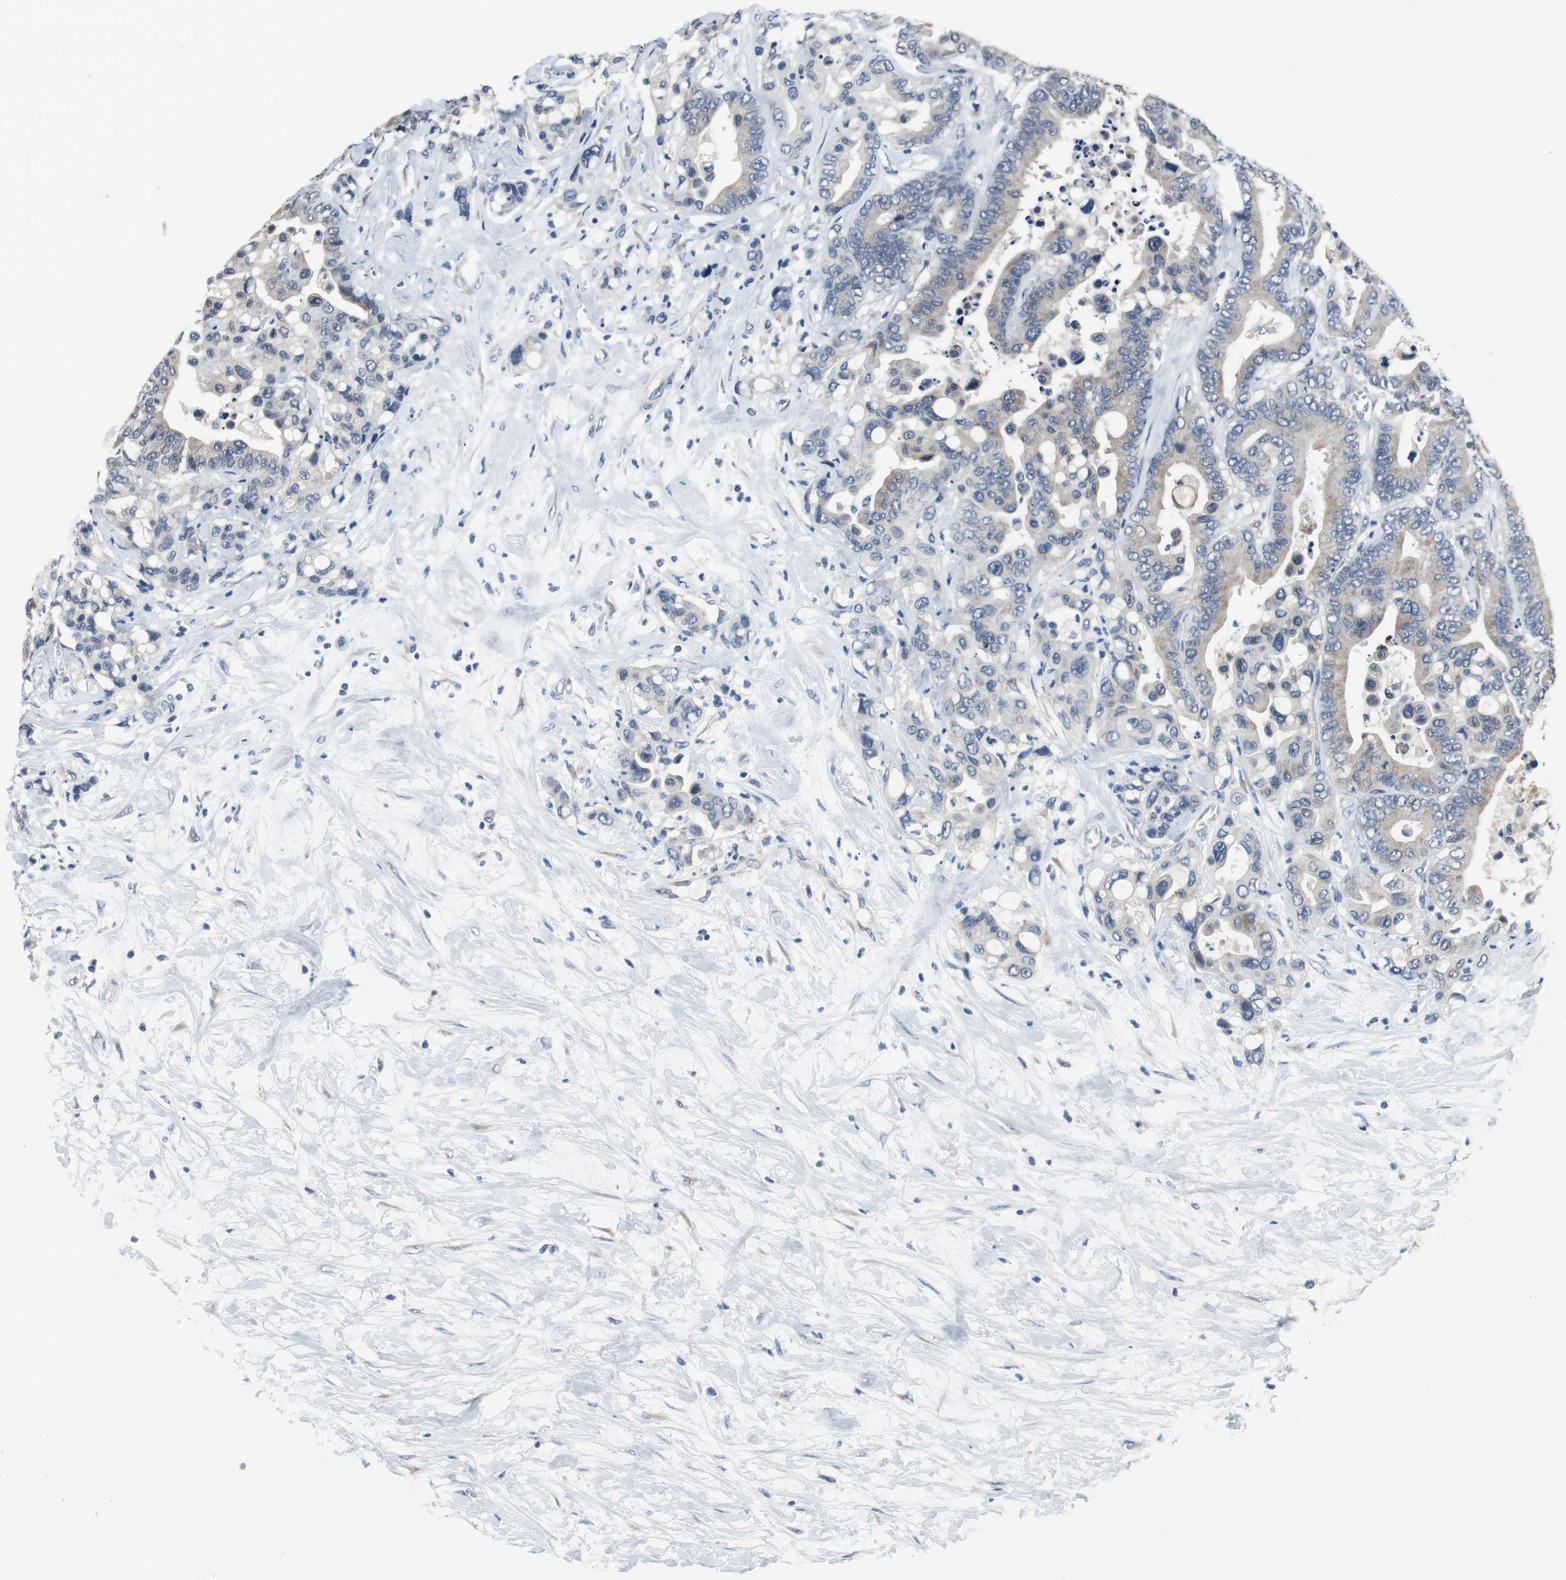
{"staining": {"intensity": "weak", "quantity": ">75%", "location": "cytoplasmic/membranous"}, "tissue": "colorectal cancer", "cell_type": "Tumor cells", "image_type": "cancer", "snomed": [{"axis": "morphology", "description": "Normal tissue, NOS"}, {"axis": "morphology", "description": "Adenocarcinoma, NOS"}, {"axis": "topography", "description": "Colon"}], "caption": "Immunohistochemistry photomicrograph of neoplastic tissue: human colorectal cancer (adenocarcinoma) stained using immunohistochemistry (IHC) reveals low levels of weak protein expression localized specifically in the cytoplasmic/membranous of tumor cells, appearing as a cytoplasmic/membranous brown color.", "gene": "PLAA", "patient": {"sex": "male", "age": 82}}